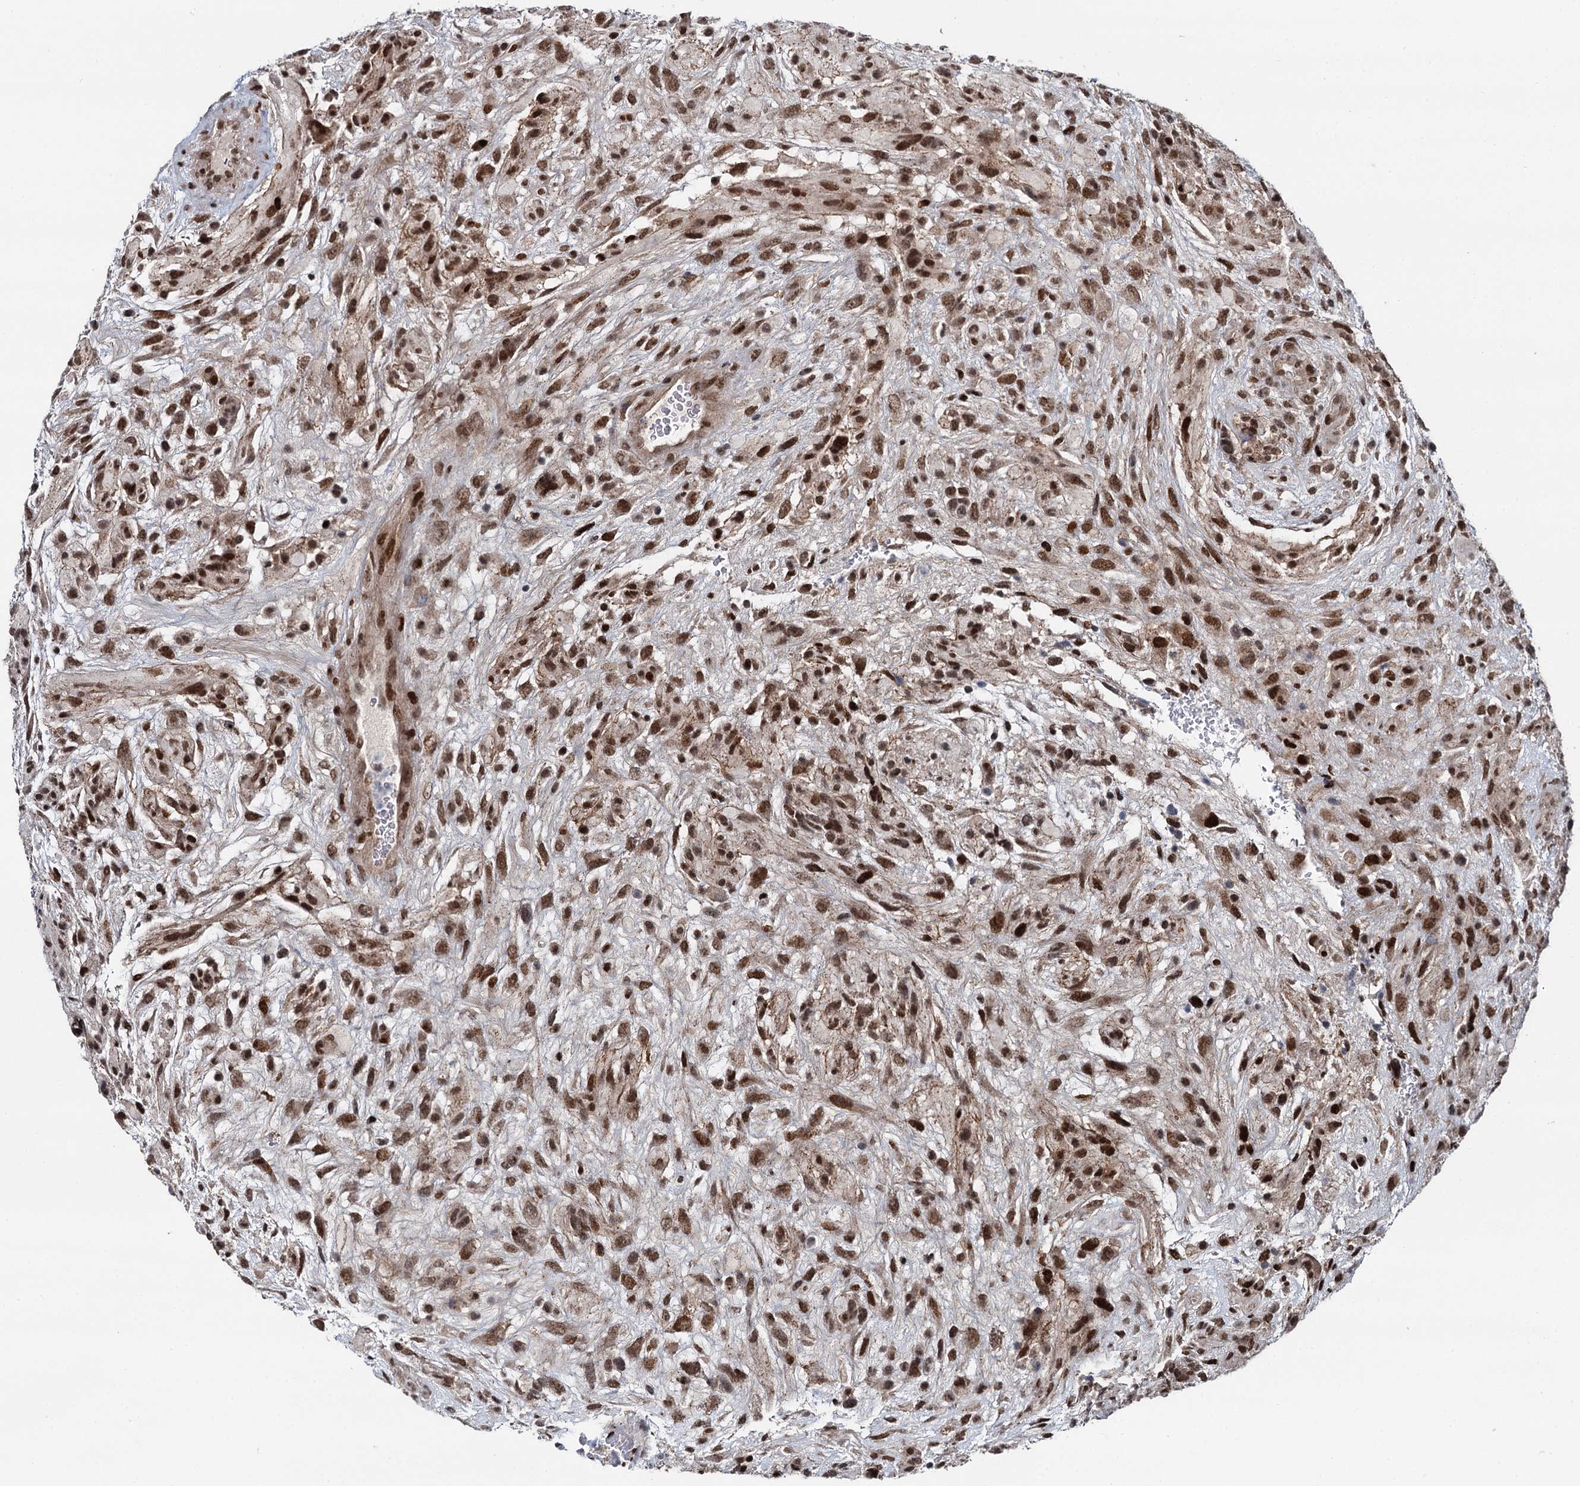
{"staining": {"intensity": "moderate", "quantity": ">75%", "location": "nuclear"}, "tissue": "glioma", "cell_type": "Tumor cells", "image_type": "cancer", "snomed": [{"axis": "morphology", "description": "Glioma, malignant, High grade"}, {"axis": "topography", "description": "Brain"}], "caption": "A high-resolution image shows immunohistochemistry staining of malignant glioma (high-grade), which demonstrates moderate nuclear staining in approximately >75% of tumor cells. Ihc stains the protein of interest in brown and the nuclei are stained blue.", "gene": "RUFY2", "patient": {"sex": "male", "age": 61}}